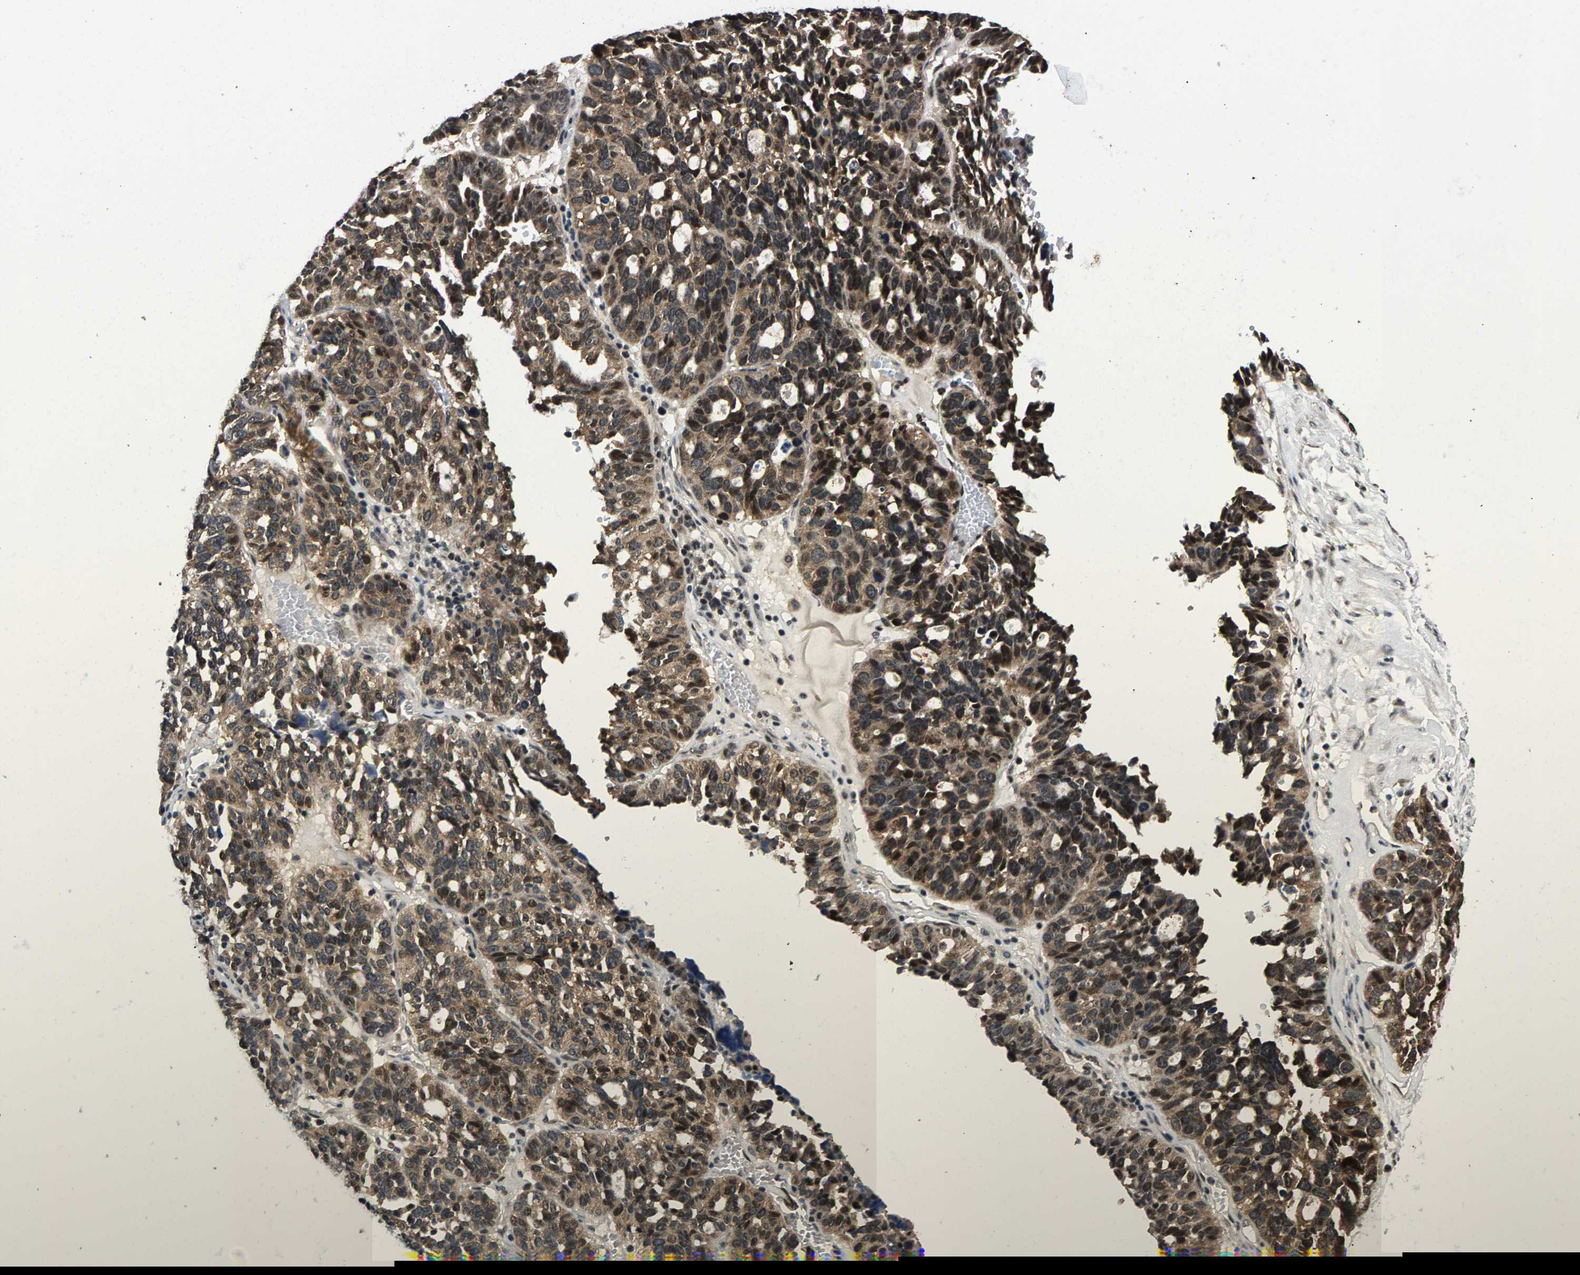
{"staining": {"intensity": "moderate", "quantity": ">75%", "location": "cytoplasmic/membranous,nuclear"}, "tissue": "ovarian cancer", "cell_type": "Tumor cells", "image_type": "cancer", "snomed": [{"axis": "morphology", "description": "Cystadenocarcinoma, serous, NOS"}, {"axis": "topography", "description": "Ovary"}], "caption": "Ovarian cancer (serous cystadenocarcinoma) stained with DAB IHC reveals medium levels of moderate cytoplasmic/membranous and nuclear staining in about >75% of tumor cells.", "gene": "RBM33", "patient": {"sex": "female", "age": 59}}